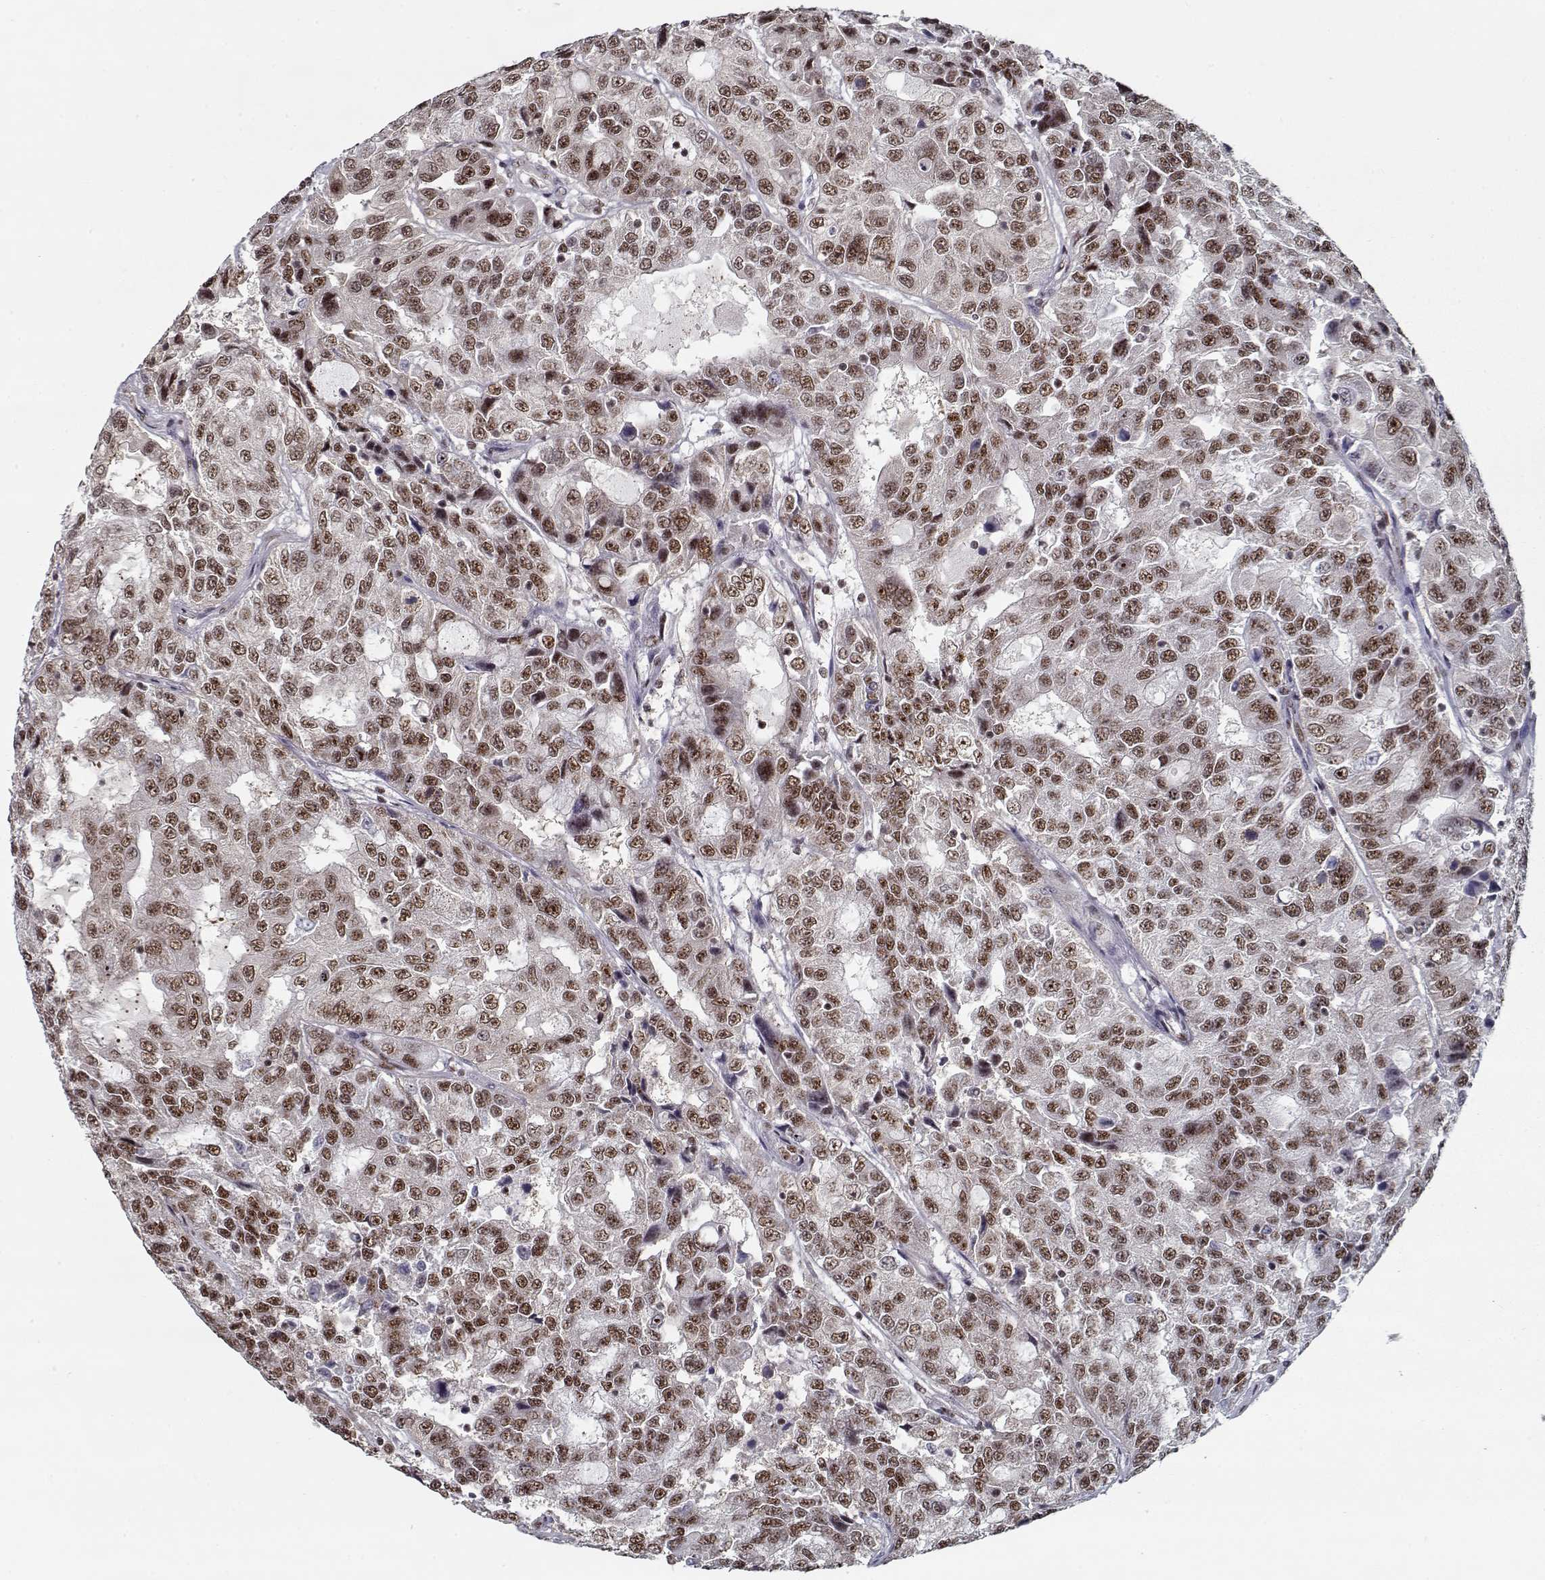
{"staining": {"intensity": "moderate", "quantity": ">75%", "location": "nuclear"}, "tissue": "urothelial cancer", "cell_type": "Tumor cells", "image_type": "cancer", "snomed": [{"axis": "morphology", "description": "Urothelial carcinoma, NOS"}, {"axis": "morphology", "description": "Urothelial carcinoma, High grade"}, {"axis": "topography", "description": "Urinary bladder"}], "caption": "Transitional cell carcinoma stained with DAB immunohistochemistry (IHC) exhibits medium levels of moderate nuclear positivity in approximately >75% of tumor cells.", "gene": "TESPA1", "patient": {"sex": "female", "age": 73}}